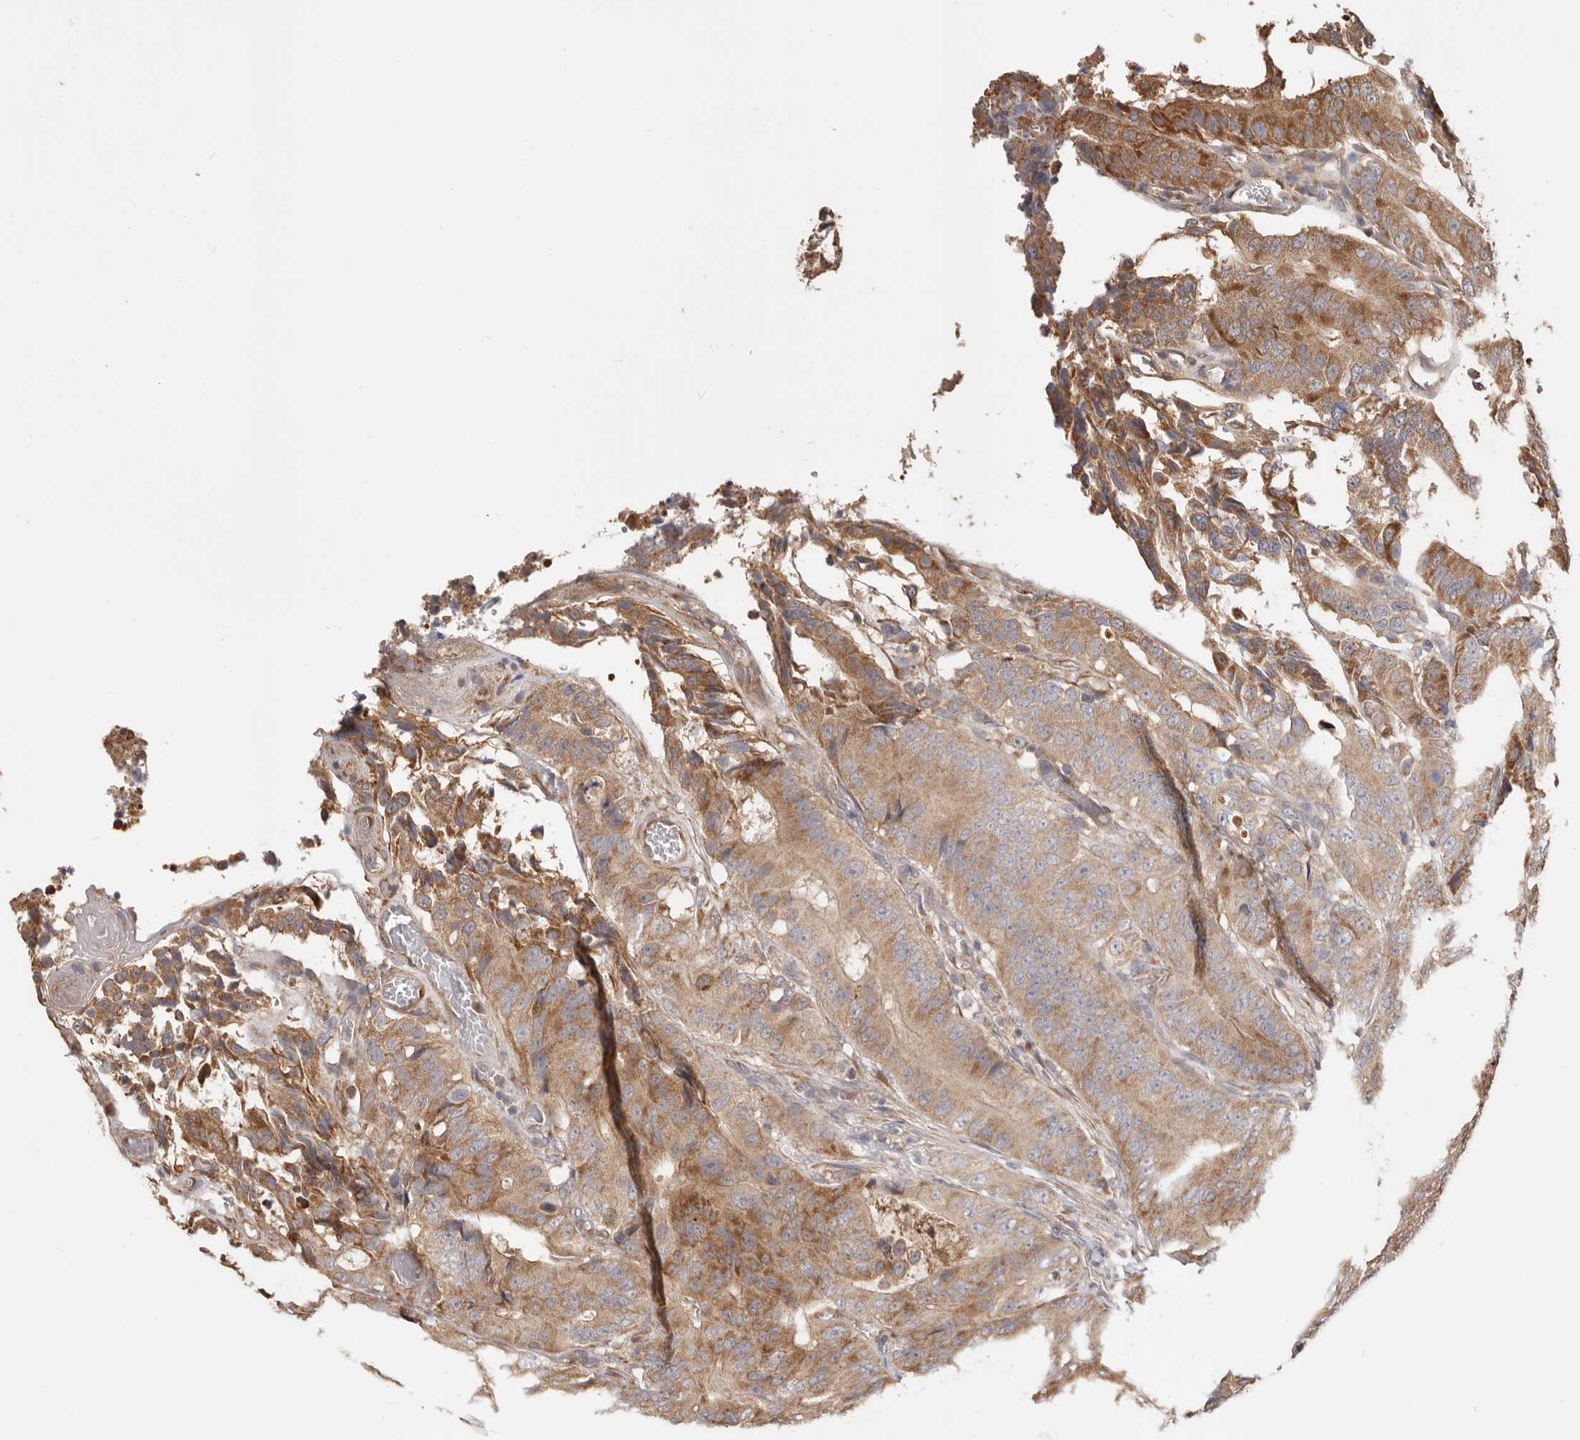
{"staining": {"intensity": "moderate", "quantity": ">75%", "location": "cytoplasmic/membranous"}, "tissue": "colorectal cancer", "cell_type": "Tumor cells", "image_type": "cancer", "snomed": [{"axis": "morphology", "description": "Adenocarcinoma, NOS"}, {"axis": "topography", "description": "Colon"}], "caption": "IHC histopathology image of neoplastic tissue: colorectal adenocarcinoma stained using immunohistochemistry (IHC) demonstrates medium levels of moderate protein expression localized specifically in the cytoplasmic/membranous of tumor cells, appearing as a cytoplasmic/membranous brown color.", "gene": "LRP6", "patient": {"sex": "male", "age": 83}}